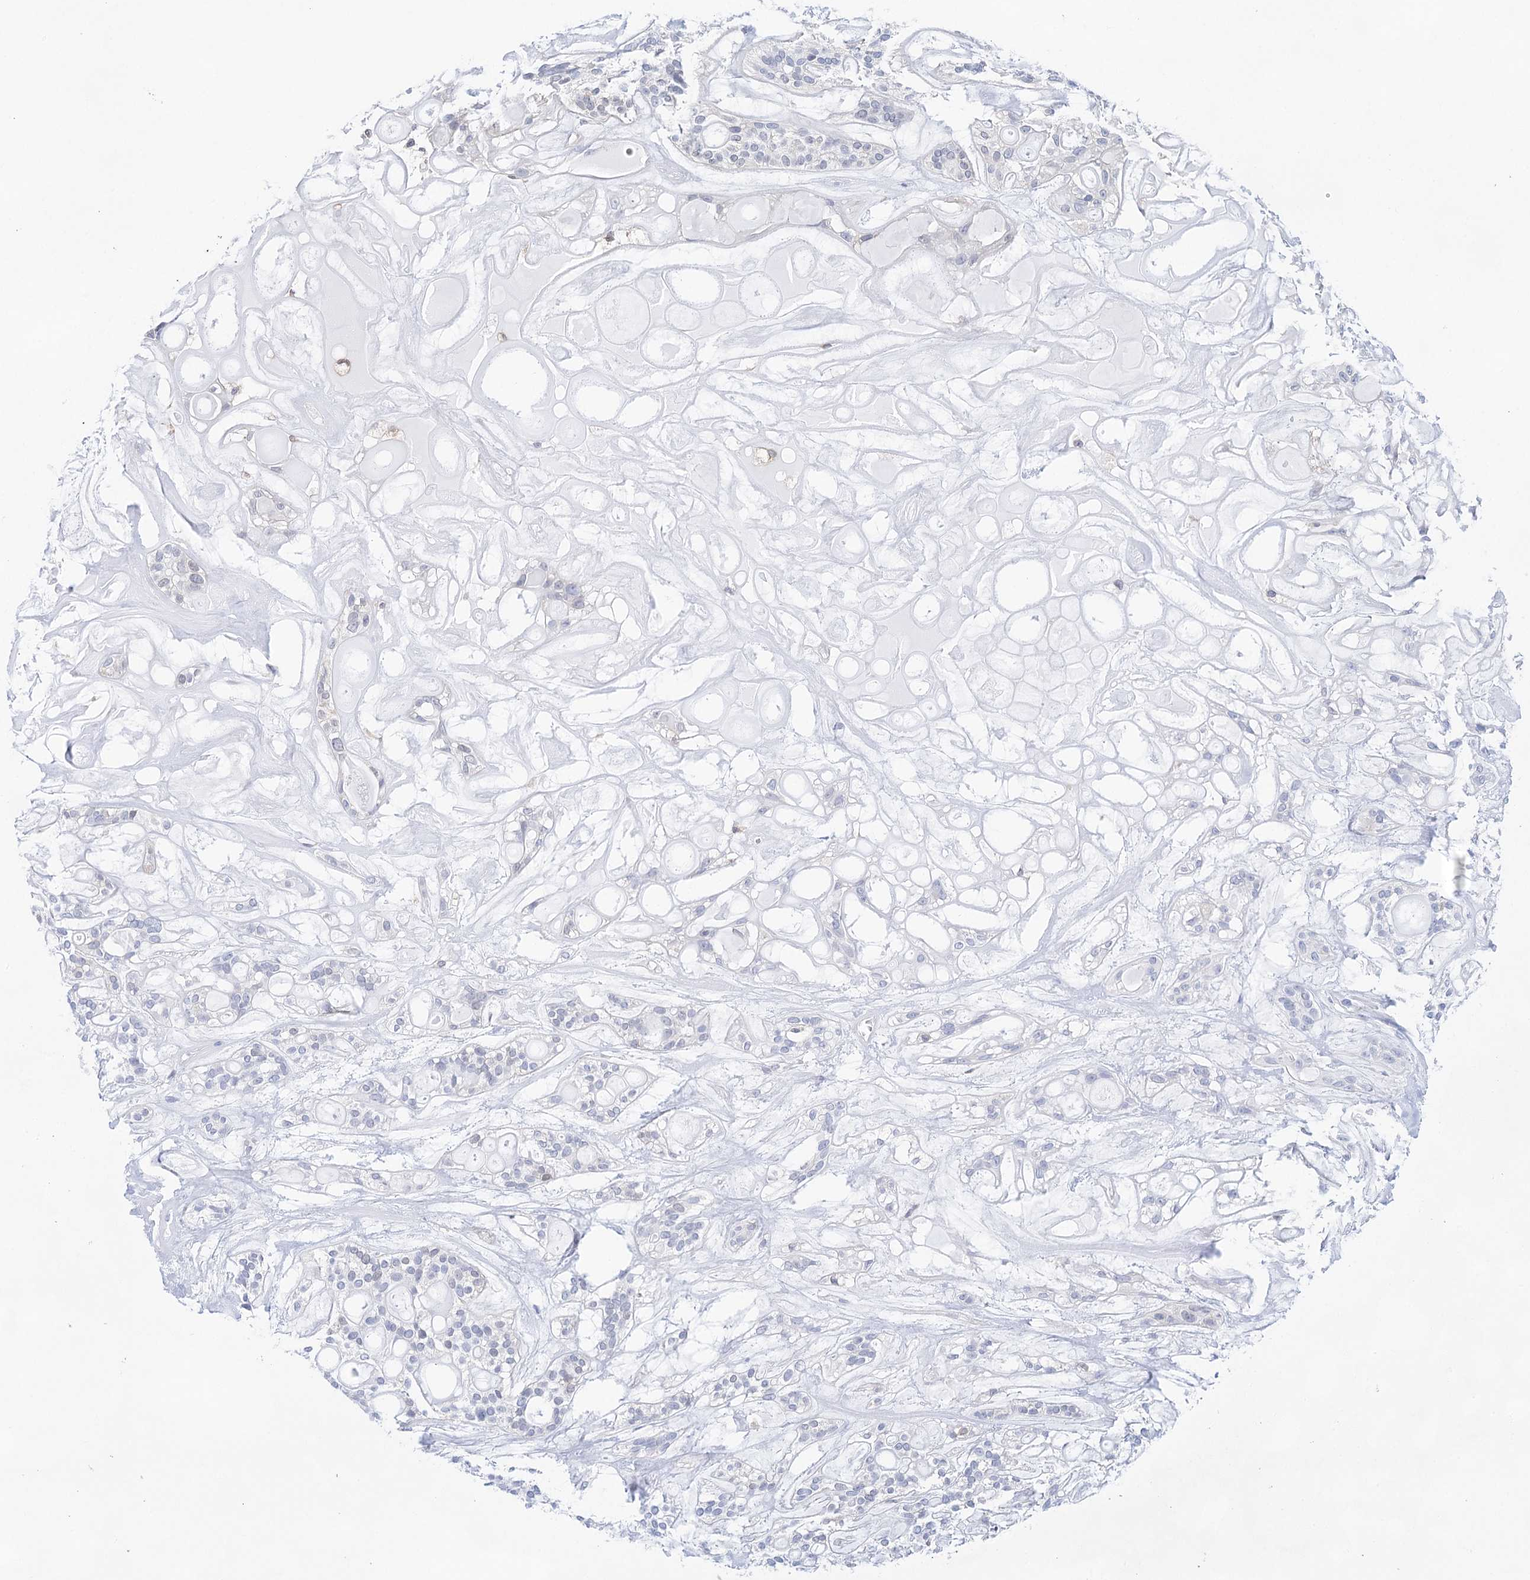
{"staining": {"intensity": "negative", "quantity": "none", "location": "none"}, "tissue": "head and neck cancer", "cell_type": "Tumor cells", "image_type": "cancer", "snomed": [{"axis": "morphology", "description": "Adenocarcinoma, NOS"}, {"axis": "topography", "description": "Head-Neck"}], "caption": "Head and neck adenocarcinoma stained for a protein using IHC shows no expression tumor cells.", "gene": "LALBA", "patient": {"sex": "male", "age": 66}}